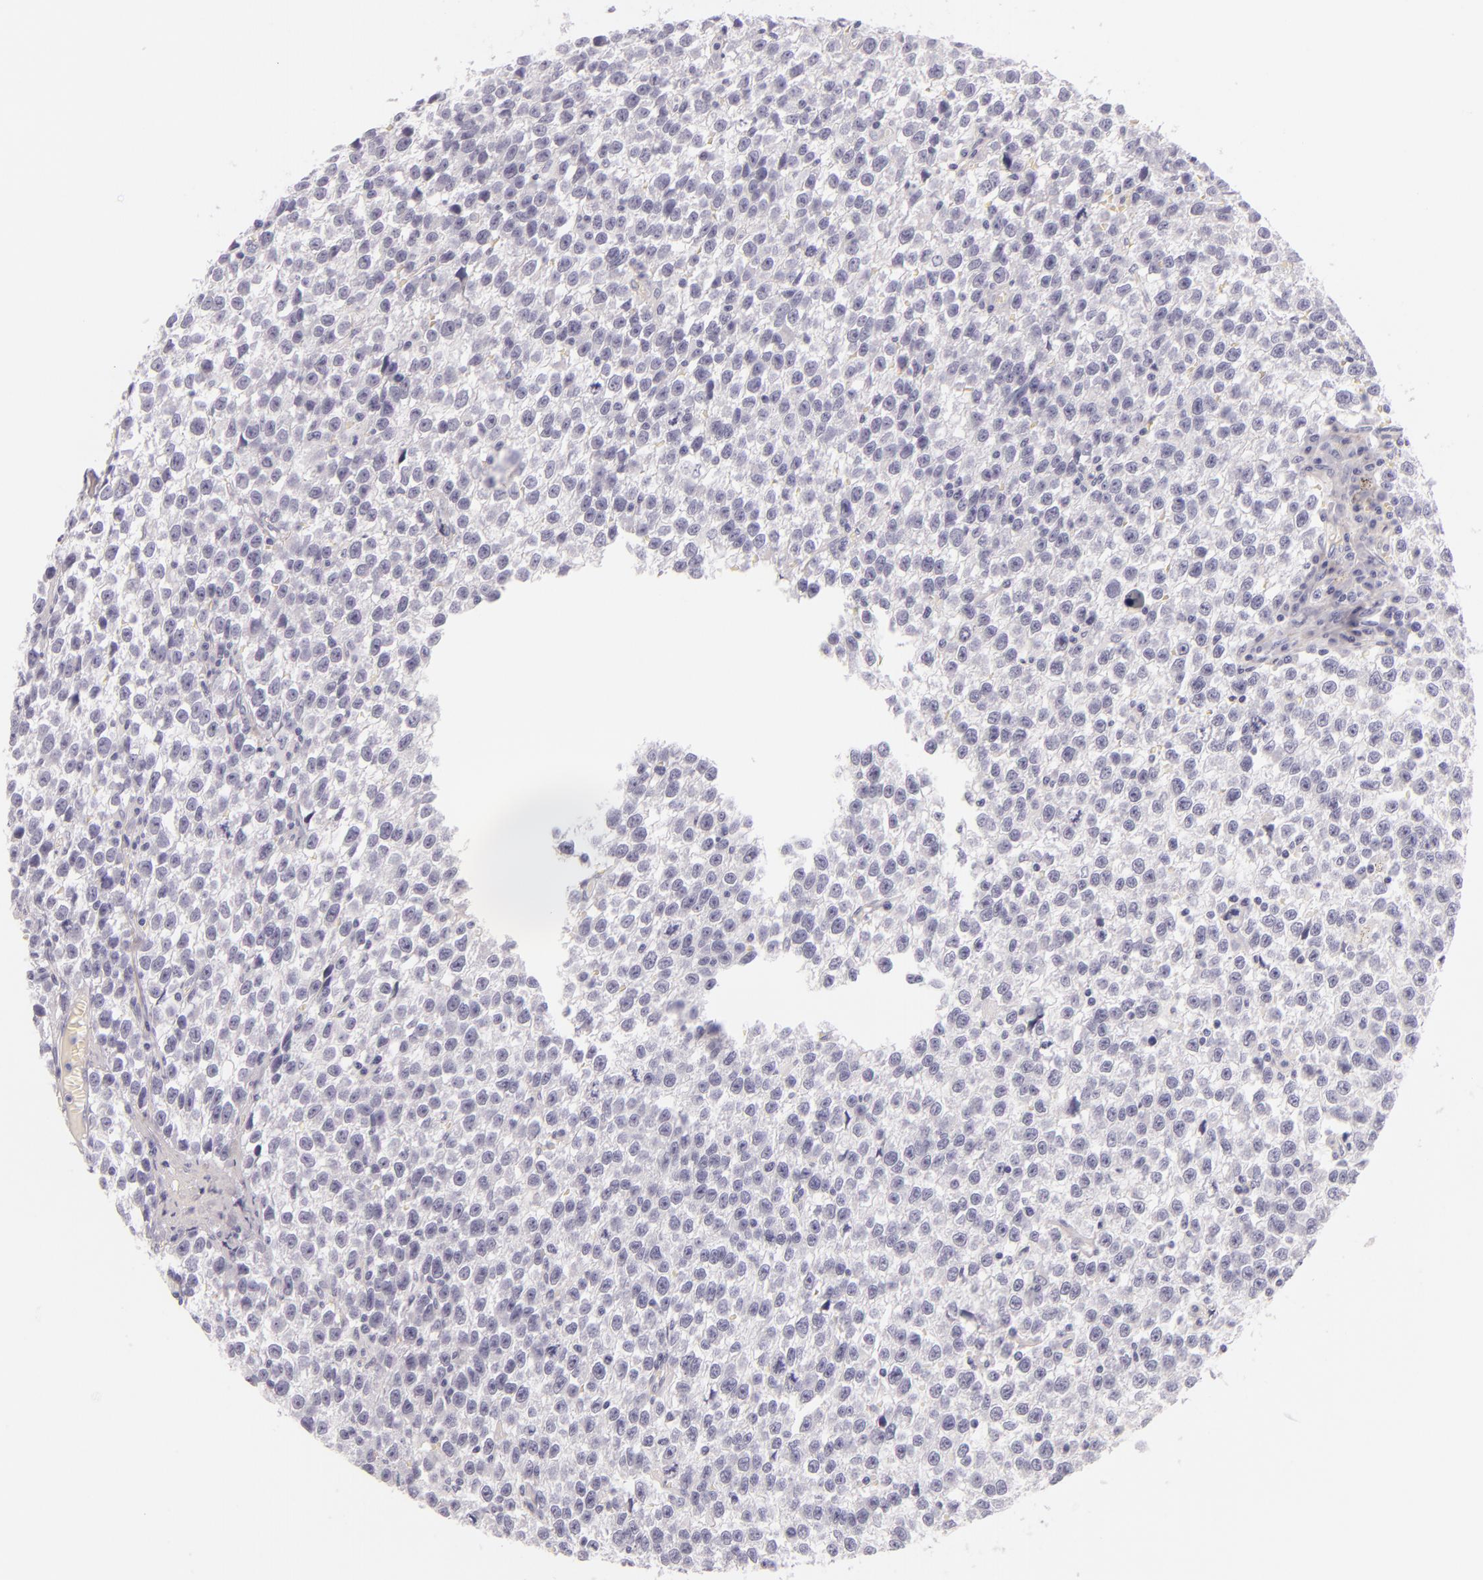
{"staining": {"intensity": "negative", "quantity": "none", "location": "none"}, "tissue": "testis cancer", "cell_type": "Tumor cells", "image_type": "cancer", "snomed": [{"axis": "morphology", "description": "Seminoma, NOS"}, {"axis": "topography", "description": "Testis"}], "caption": "Tumor cells are negative for brown protein staining in testis cancer (seminoma).", "gene": "INA", "patient": {"sex": "male", "age": 35}}